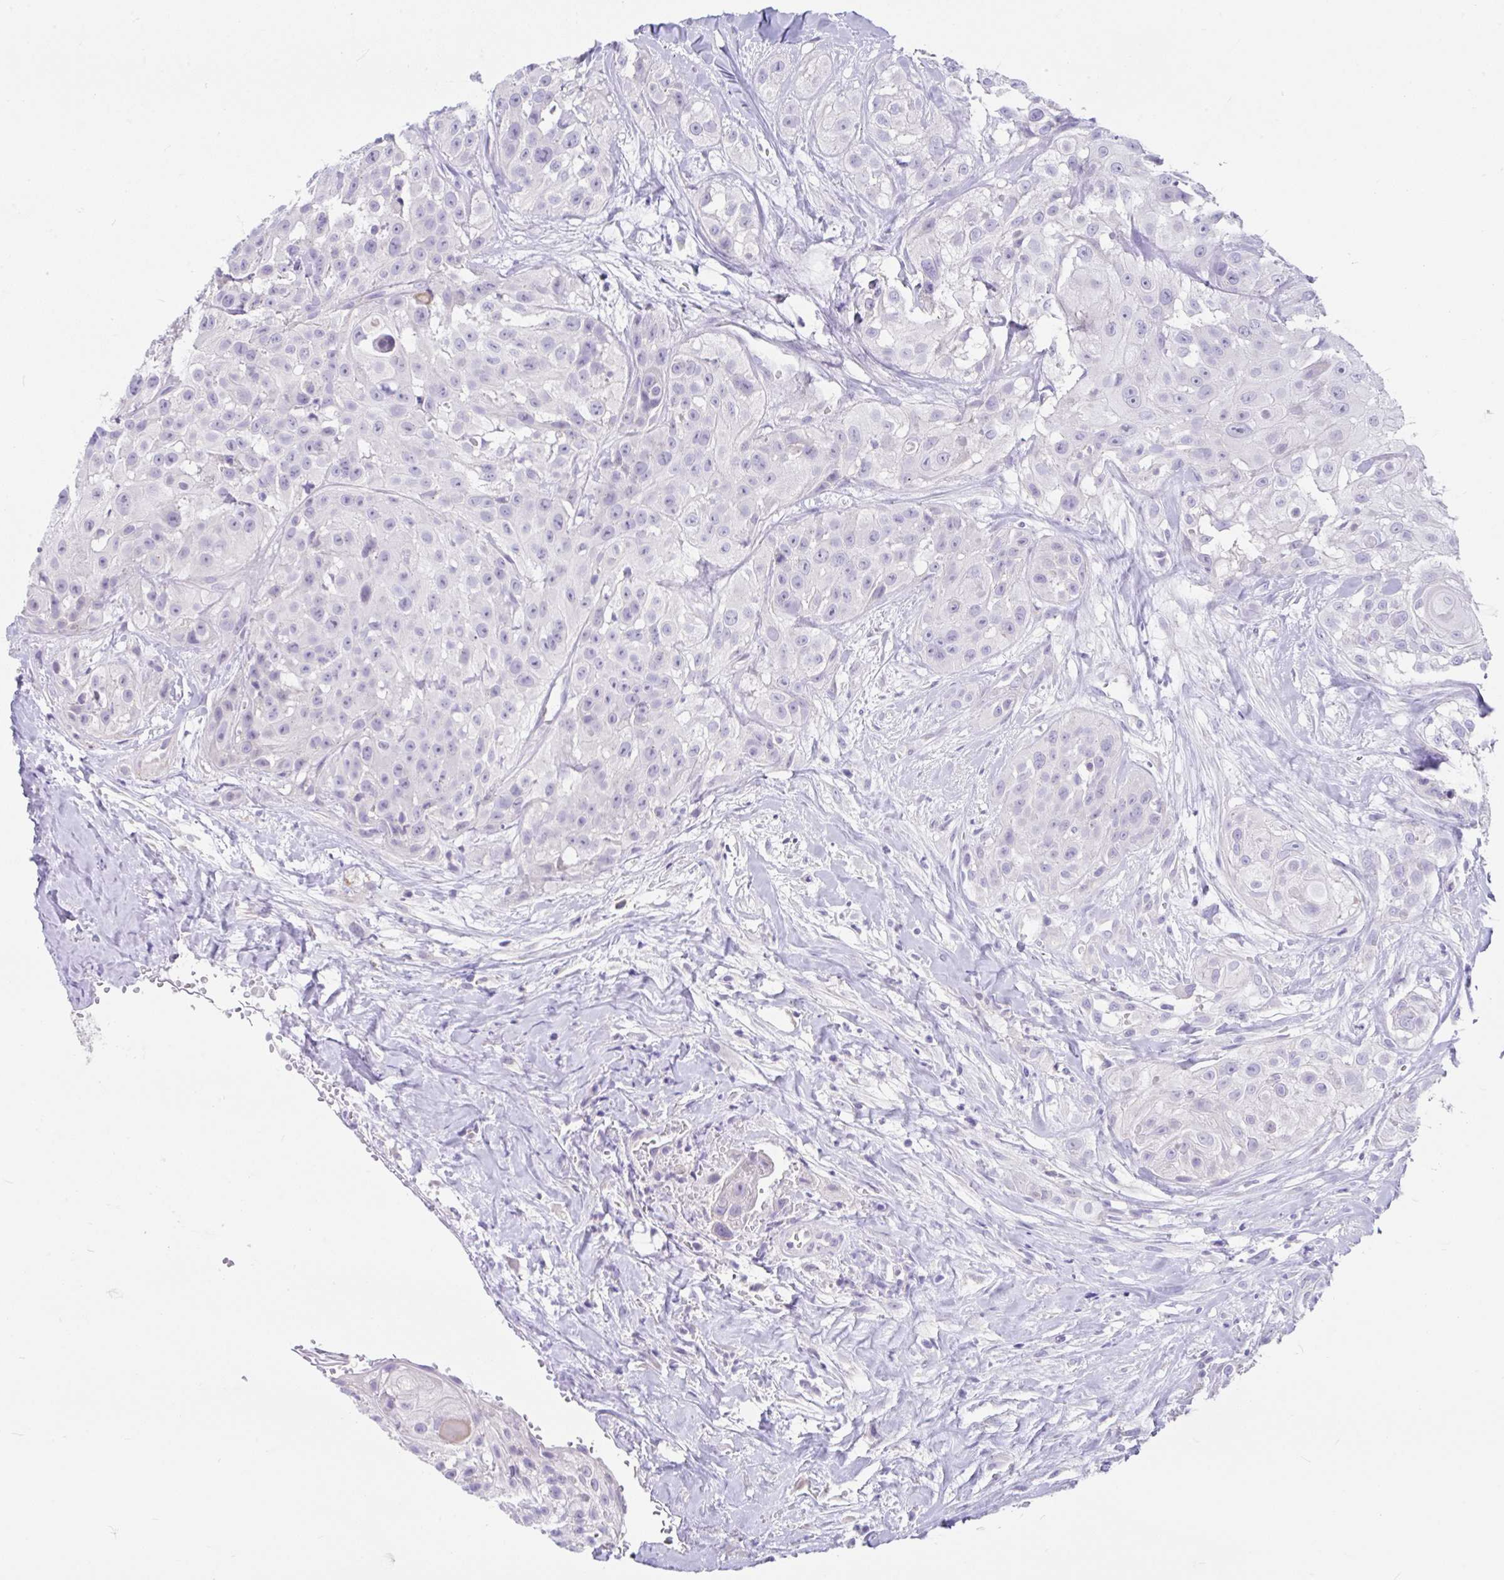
{"staining": {"intensity": "negative", "quantity": "none", "location": "none"}, "tissue": "head and neck cancer", "cell_type": "Tumor cells", "image_type": "cancer", "snomed": [{"axis": "morphology", "description": "Squamous cell carcinoma, NOS"}, {"axis": "topography", "description": "Head-Neck"}], "caption": "High power microscopy photomicrograph of an IHC photomicrograph of head and neck squamous cell carcinoma, revealing no significant expression in tumor cells.", "gene": "CCSAP", "patient": {"sex": "male", "age": 83}}